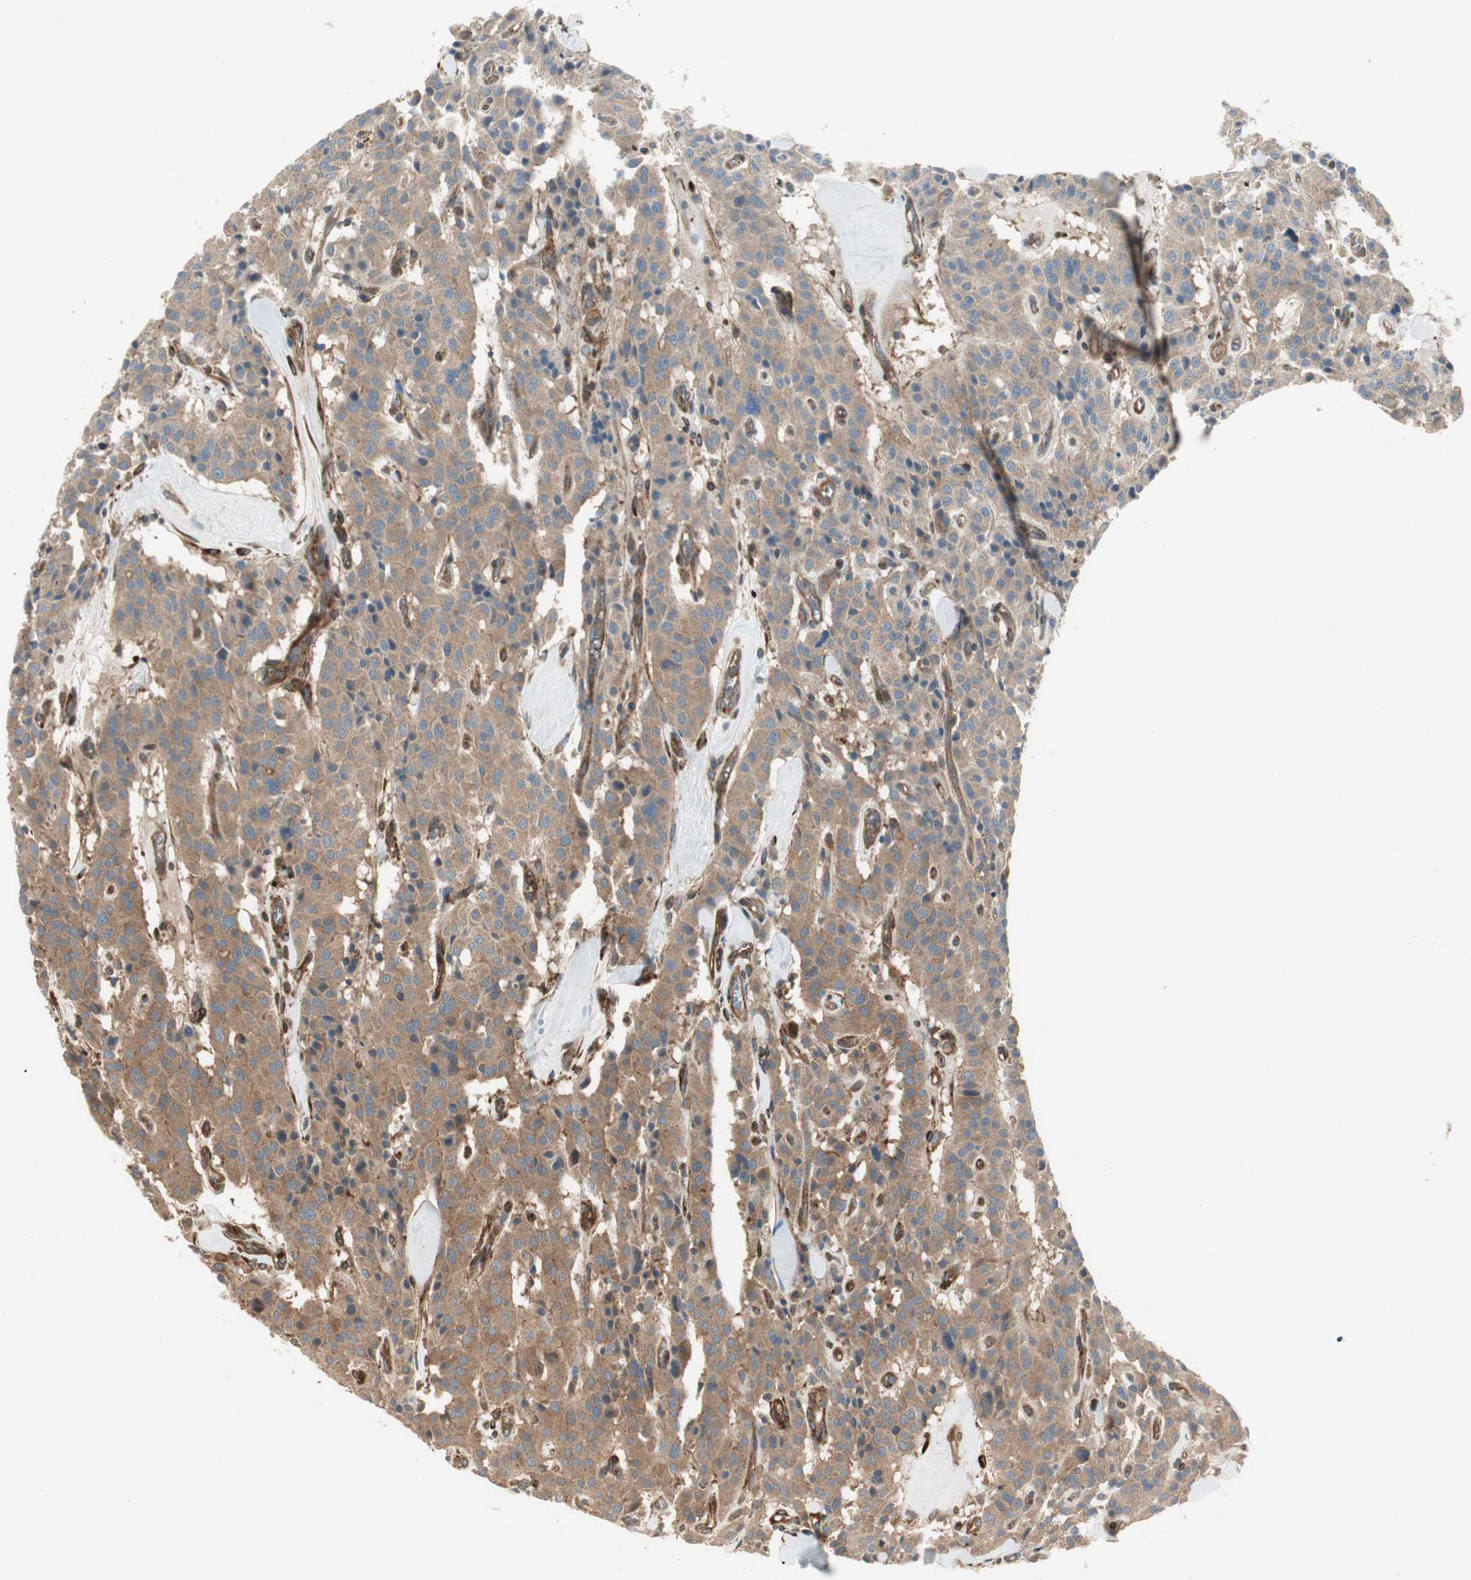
{"staining": {"intensity": "weak", "quantity": ">75%", "location": "cytoplasmic/membranous"}, "tissue": "carcinoid", "cell_type": "Tumor cells", "image_type": "cancer", "snomed": [{"axis": "morphology", "description": "Carcinoid, malignant, NOS"}, {"axis": "topography", "description": "Lung"}], "caption": "Carcinoid (malignant) stained with immunohistochemistry shows weak cytoplasmic/membranous staining in approximately >75% of tumor cells. The staining was performed using DAB, with brown indicating positive protein expression. Nuclei are stained blue with hematoxylin.", "gene": "PRKG1", "patient": {"sex": "male", "age": 30}}